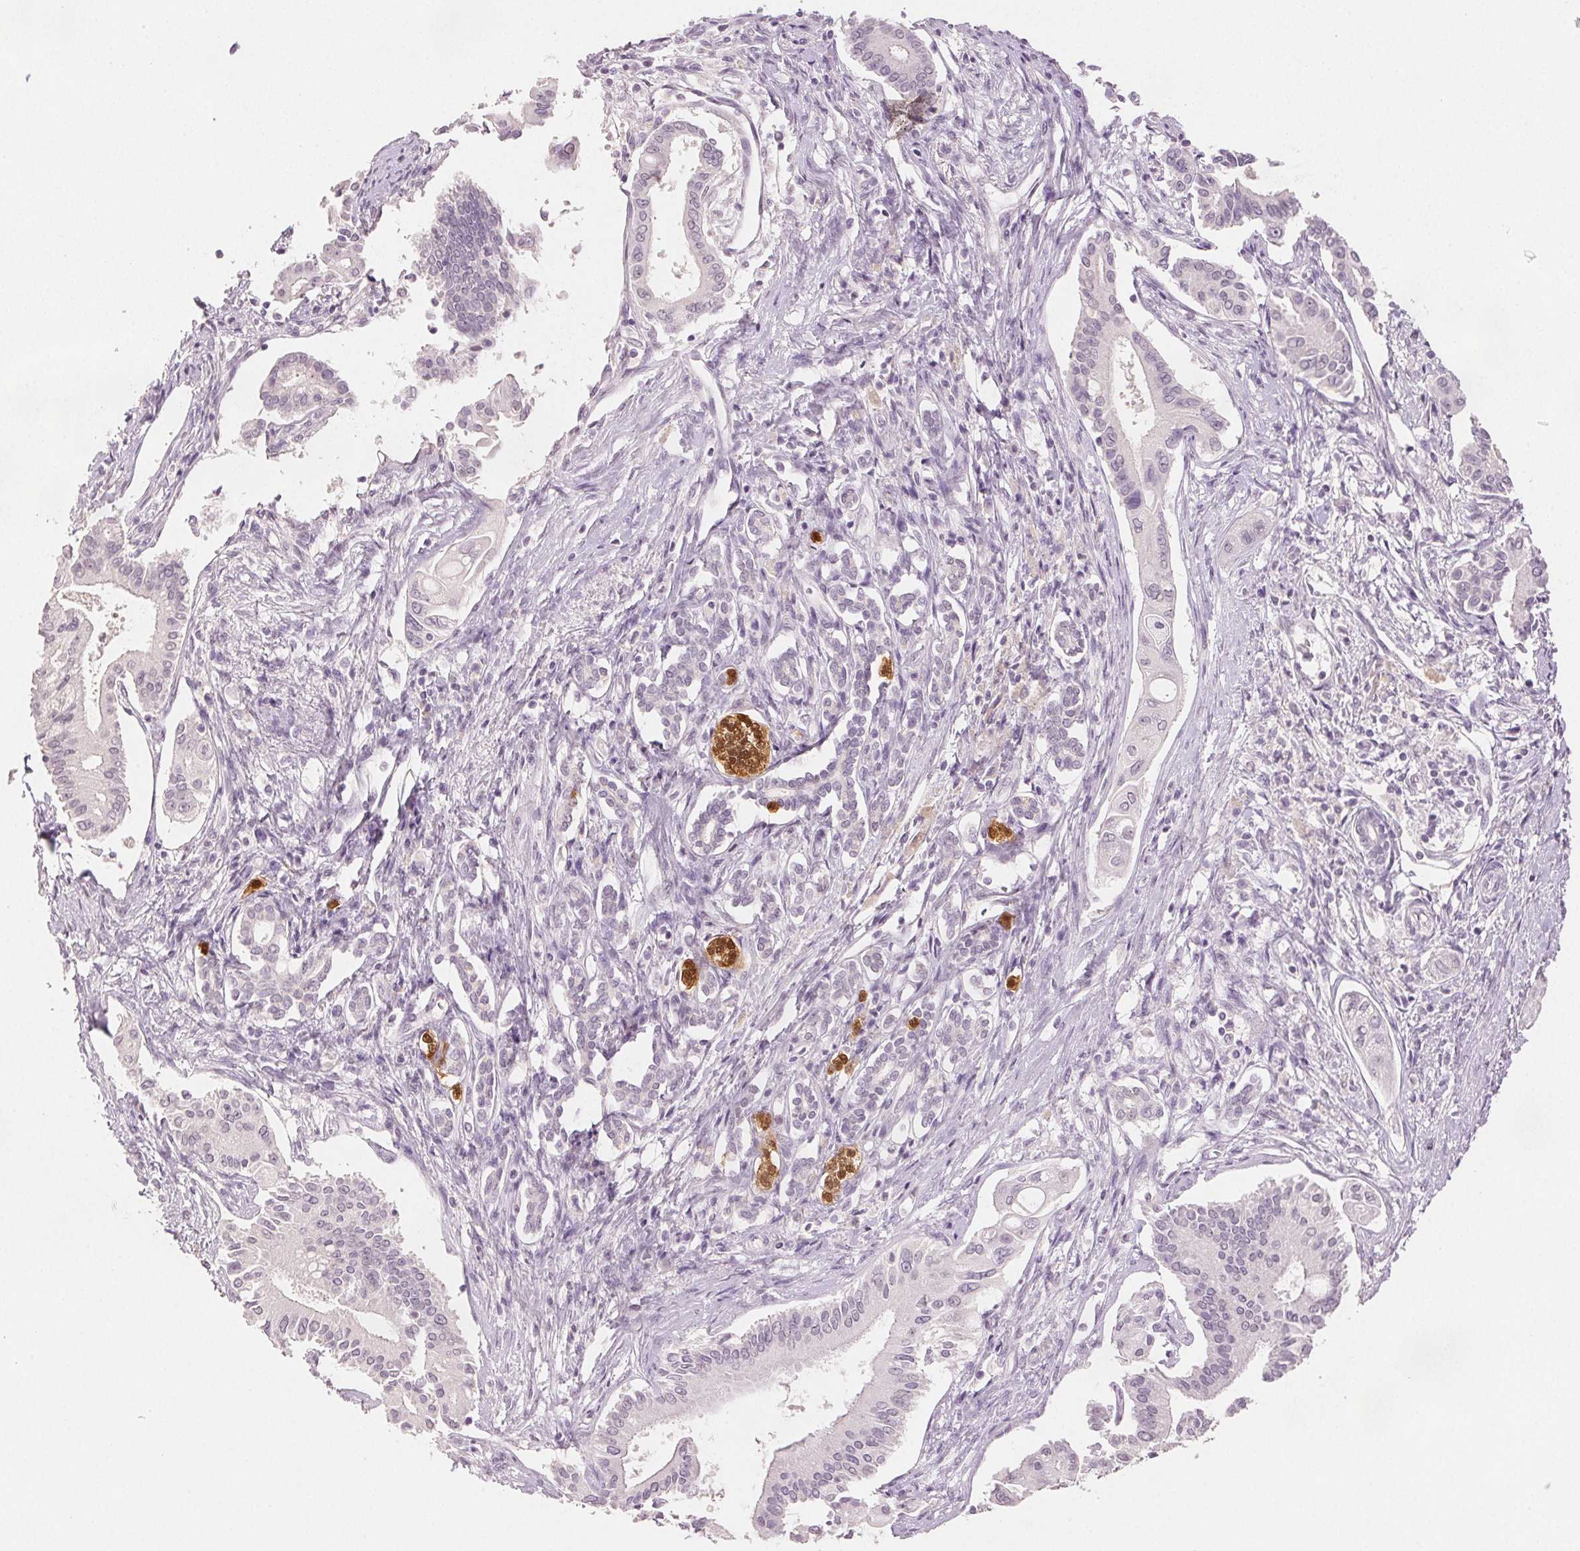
{"staining": {"intensity": "negative", "quantity": "none", "location": "none"}, "tissue": "pancreatic cancer", "cell_type": "Tumor cells", "image_type": "cancer", "snomed": [{"axis": "morphology", "description": "Adenocarcinoma, NOS"}, {"axis": "topography", "description": "Pancreas"}], "caption": "There is no significant expression in tumor cells of adenocarcinoma (pancreatic).", "gene": "SCGN", "patient": {"sex": "female", "age": 68}}